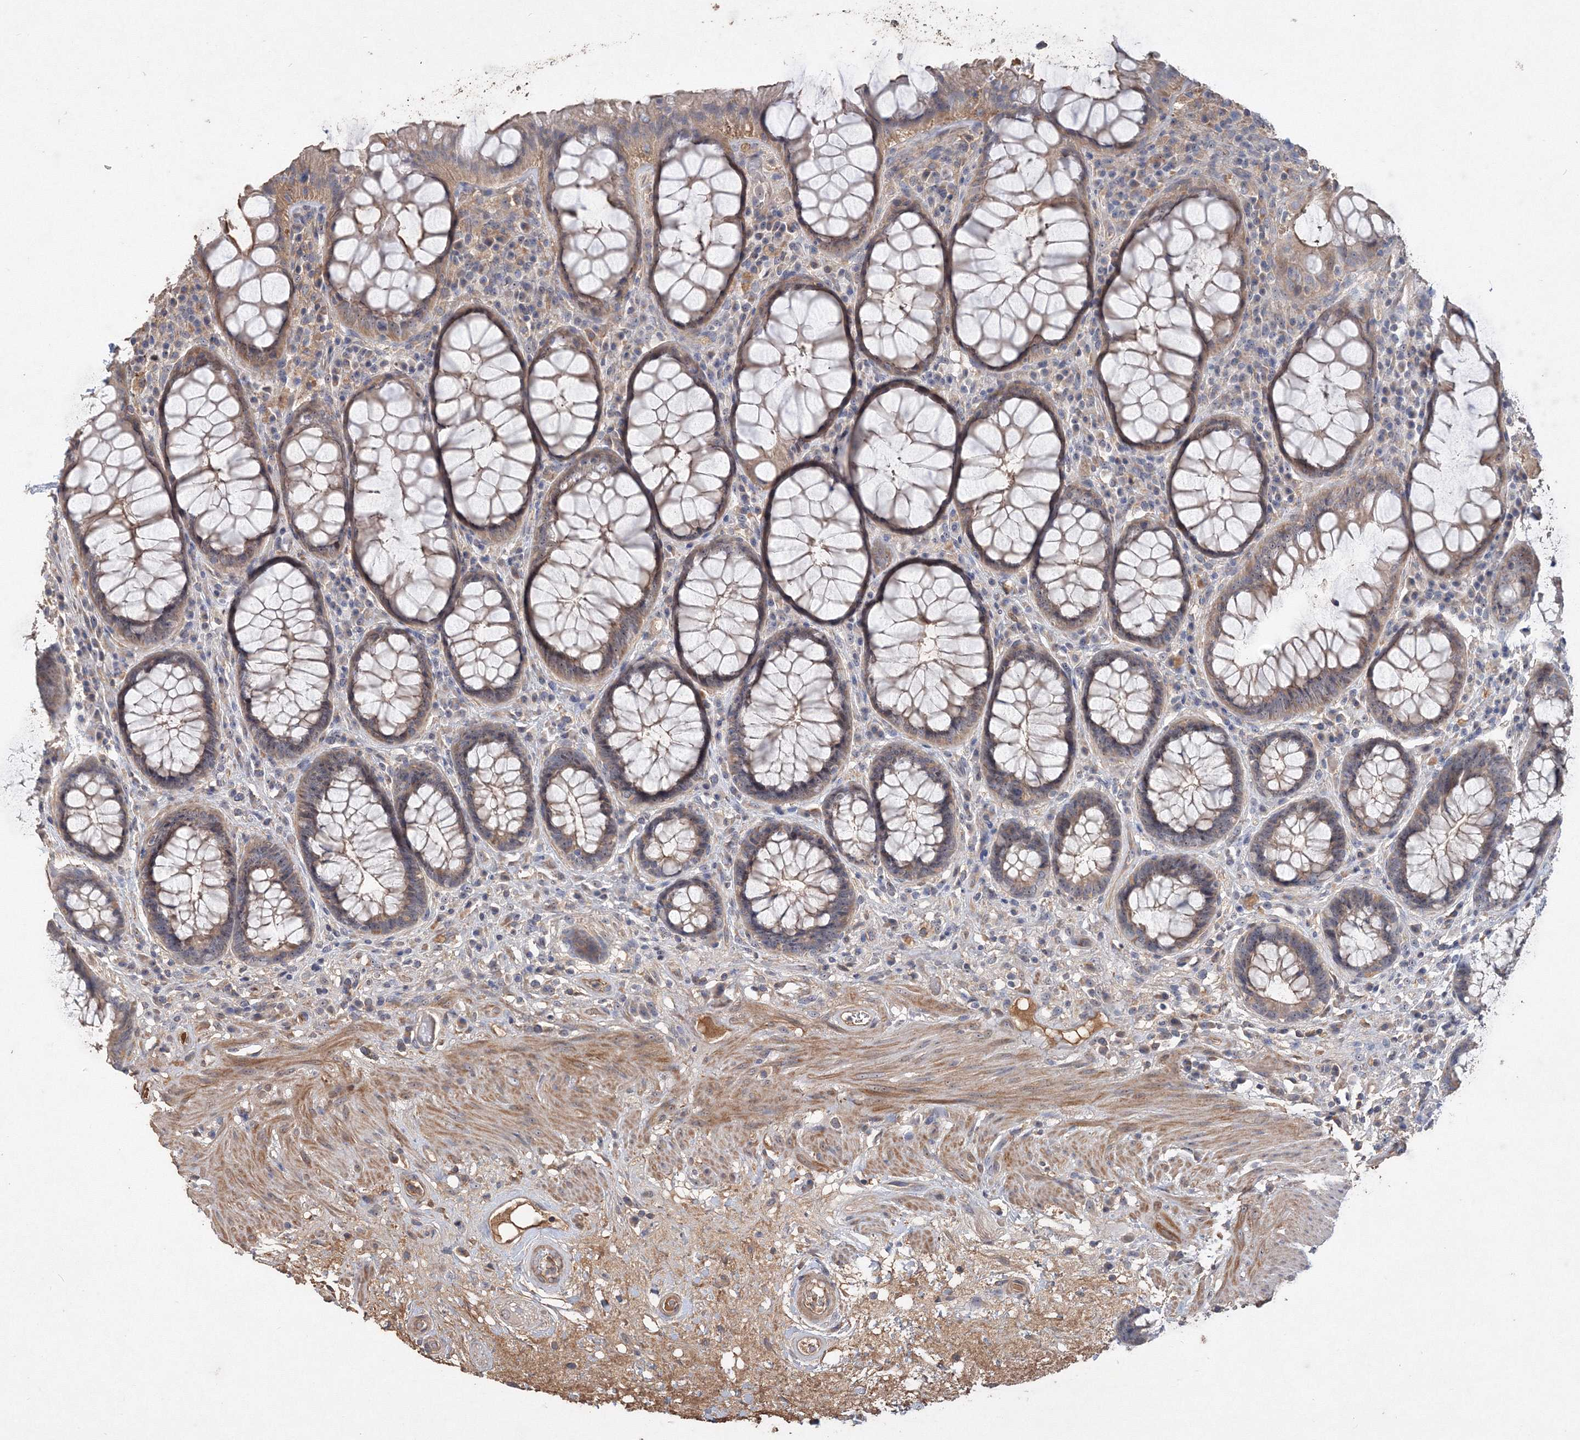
{"staining": {"intensity": "moderate", "quantity": ">75%", "location": "cytoplasmic/membranous"}, "tissue": "rectum", "cell_type": "Glandular cells", "image_type": "normal", "snomed": [{"axis": "morphology", "description": "Normal tissue, NOS"}, {"axis": "topography", "description": "Rectum"}], "caption": "An immunohistochemistry (IHC) photomicrograph of benign tissue is shown. Protein staining in brown highlights moderate cytoplasmic/membranous positivity in rectum within glandular cells. The staining was performed using DAB (3,3'-diaminobenzidine) to visualize the protein expression in brown, while the nuclei were stained in blue with hematoxylin (Magnification: 20x).", "gene": "GRINA", "patient": {"sex": "male", "age": 64}}